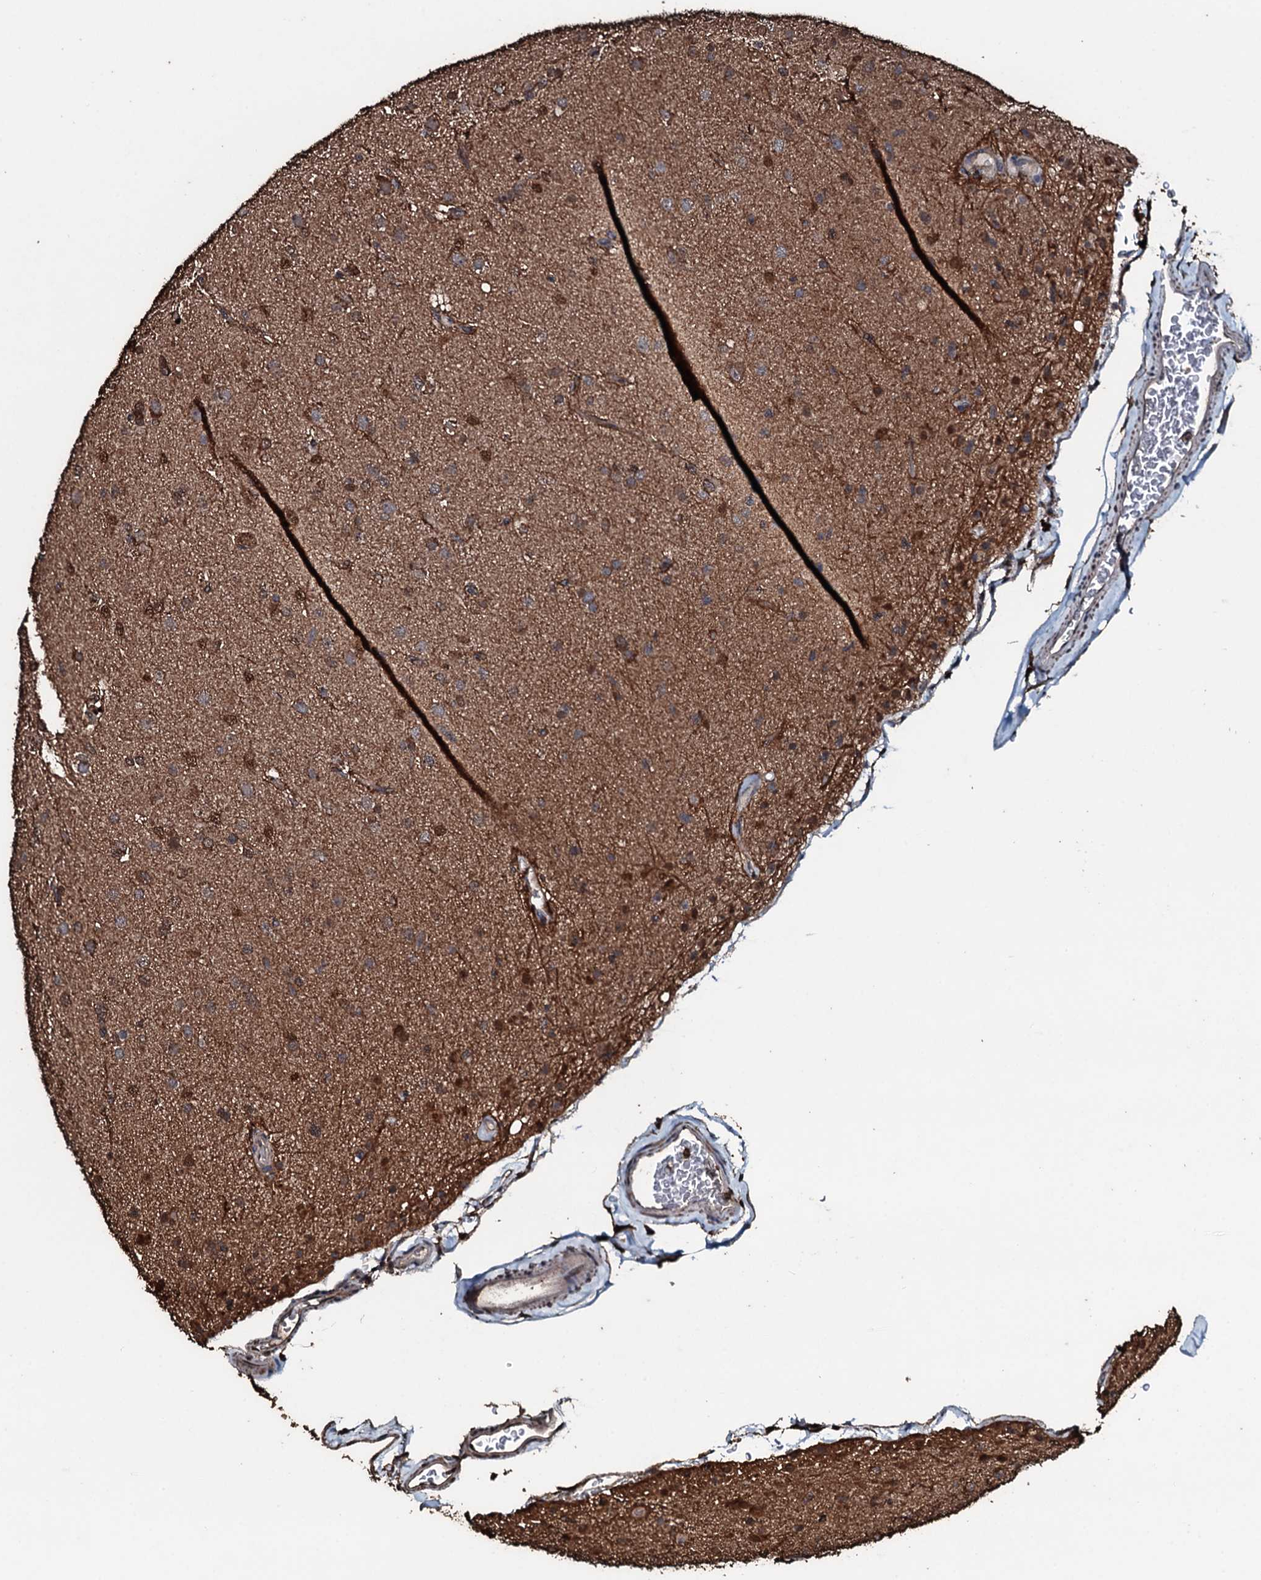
{"staining": {"intensity": "moderate", "quantity": "25%-75%", "location": "cytoplasmic/membranous,nuclear"}, "tissue": "glioma", "cell_type": "Tumor cells", "image_type": "cancer", "snomed": [{"axis": "morphology", "description": "Glioma, malignant, Low grade"}, {"axis": "topography", "description": "Brain"}], "caption": "Immunohistochemical staining of glioma exhibits moderate cytoplasmic/membranous and nuclear protein staining in about 25%-75% of tumor cells. (Brightfield microscopy of DAB IHC at high magnification).", "gene": "FAAP24", "patient": {"sex": "male", "age": 65}}